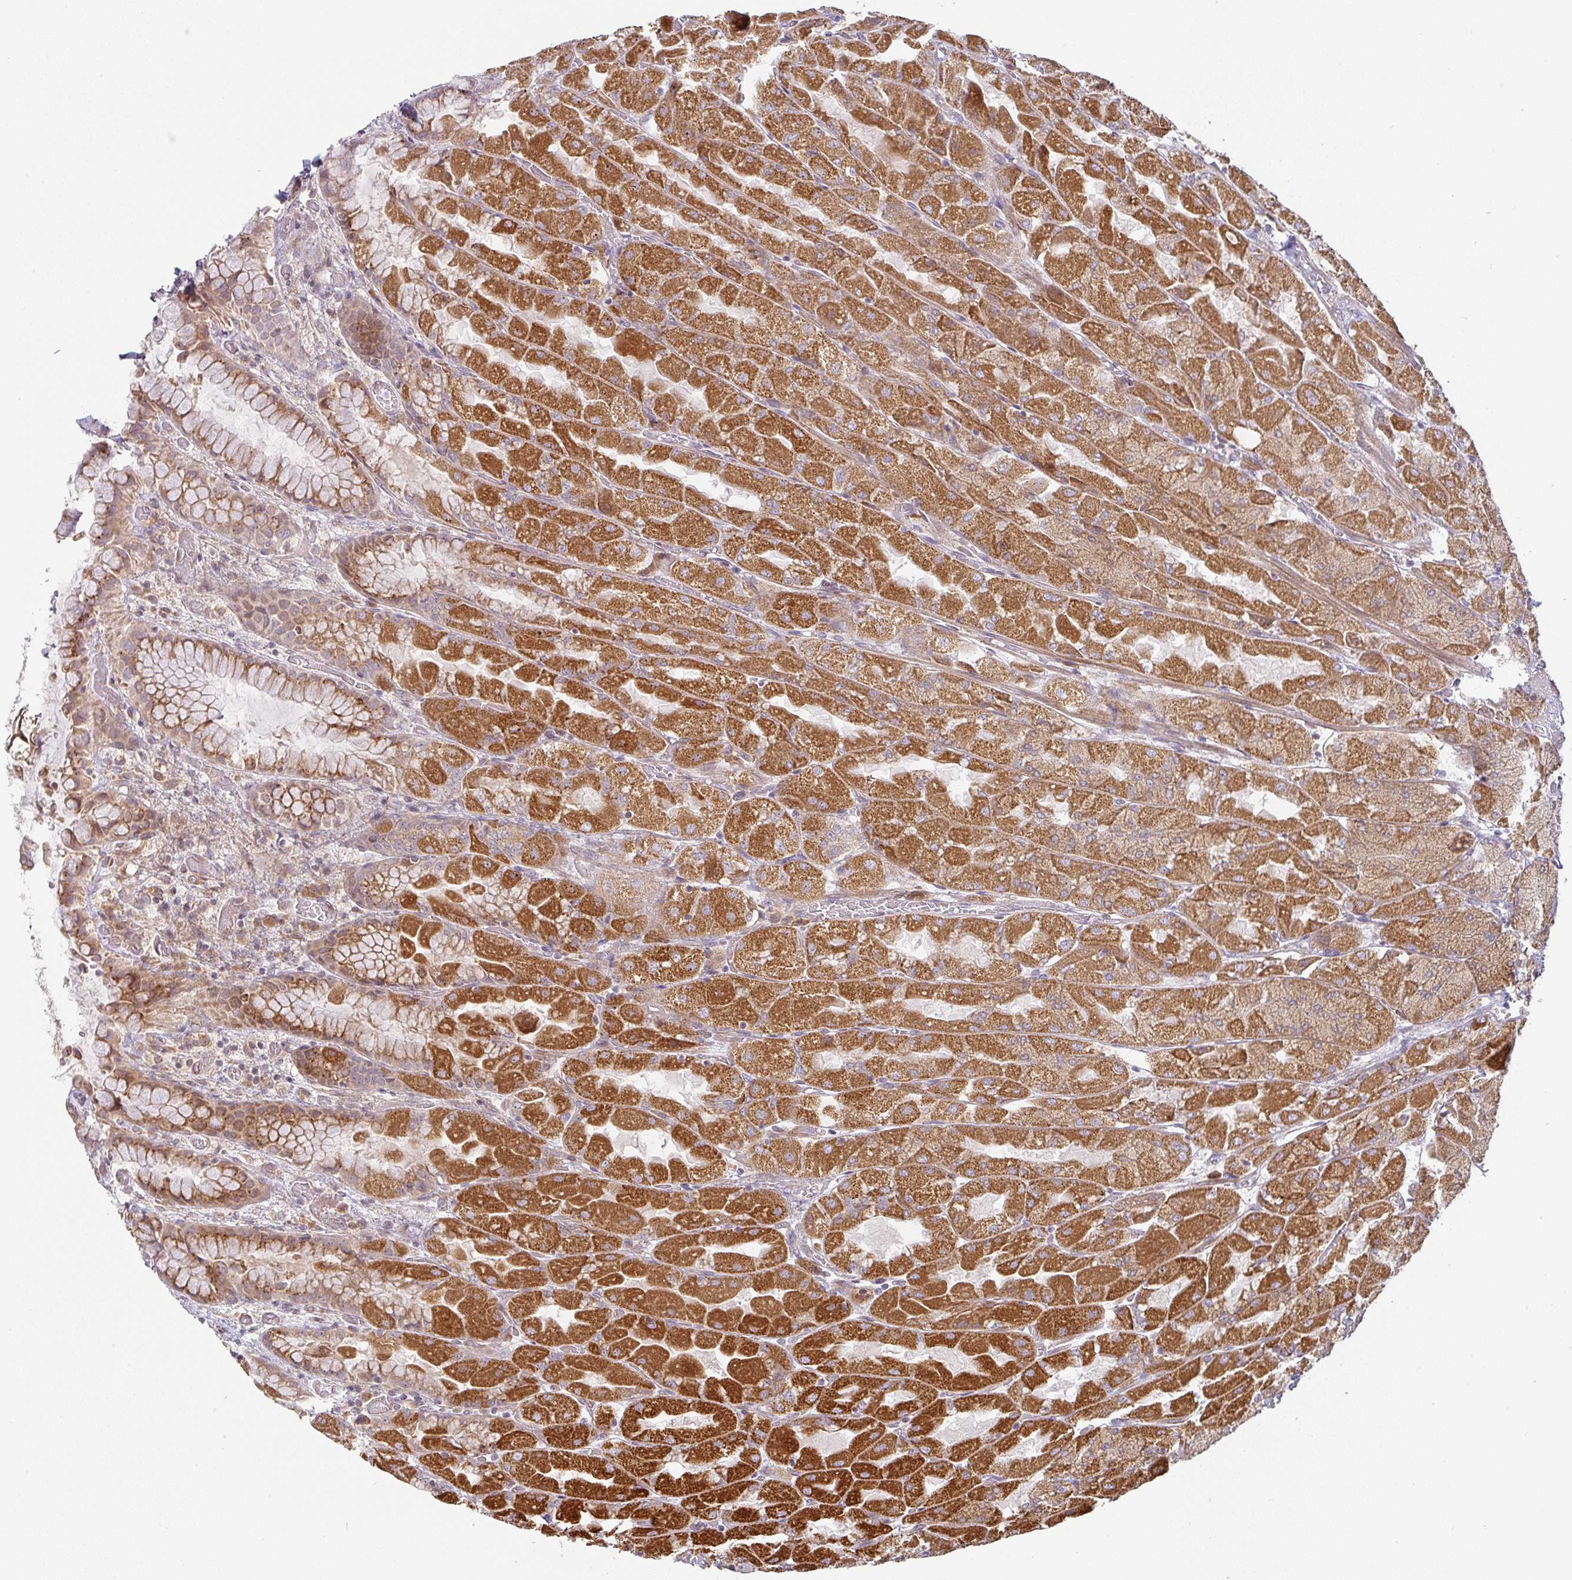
{"staining": {"intensity": "strong", "quantity": ">75%", "location": "cytoplasmic/membranous"}, "tissue": "stomach", "cell_type": "Glandular cells", "image_type": "normal", "snomed": [{"axis": "morphology", "description": "Normal tissue, NOS"}, {"axis": "topography", "description": "Stomach"}], "caption": "Immunohistochemistry of unremarkable stomach displays high levels of strong cytoplasmic/membranous staining in about >75% of glandular cells. (DAB (3,3'-diaminobenzidine) = brown stain, brightfield microscopy at high magnification).", "gene": "MOB1A", "patient": {"sex": "female", "age": 61}}